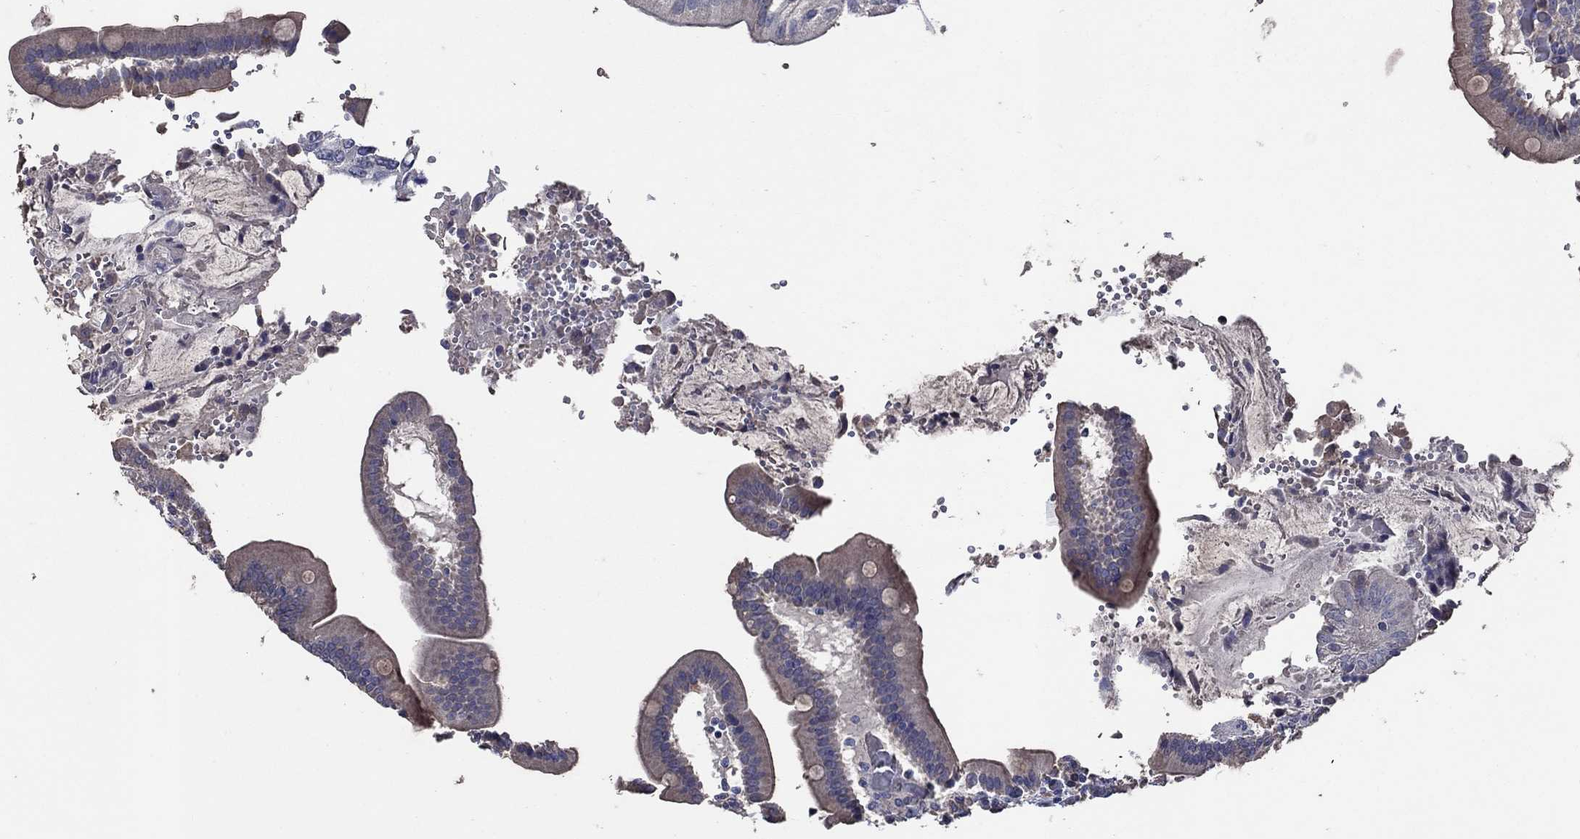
{"staining": {"intensity": "moderate", "quantity": ">75%", "location": "cytoplasmic/membranous"}, "tissue": "duodenum", "cell_type": "Glandular cells", "image_type": "normal", "snomed": [{"axis": "morphology", "description": "Normal tissue, NOS"}, {"axis": "topography", "description": "Duodenum"}], "caption": "An IHC histopathology image of normal tissue is shown. Protein staining in brown highlights moderate cytoplasmic/membranous positivity in duodenum within glandular cells.", "gene": "HAP1", "patient": {"sex": "female", "age": 62}}